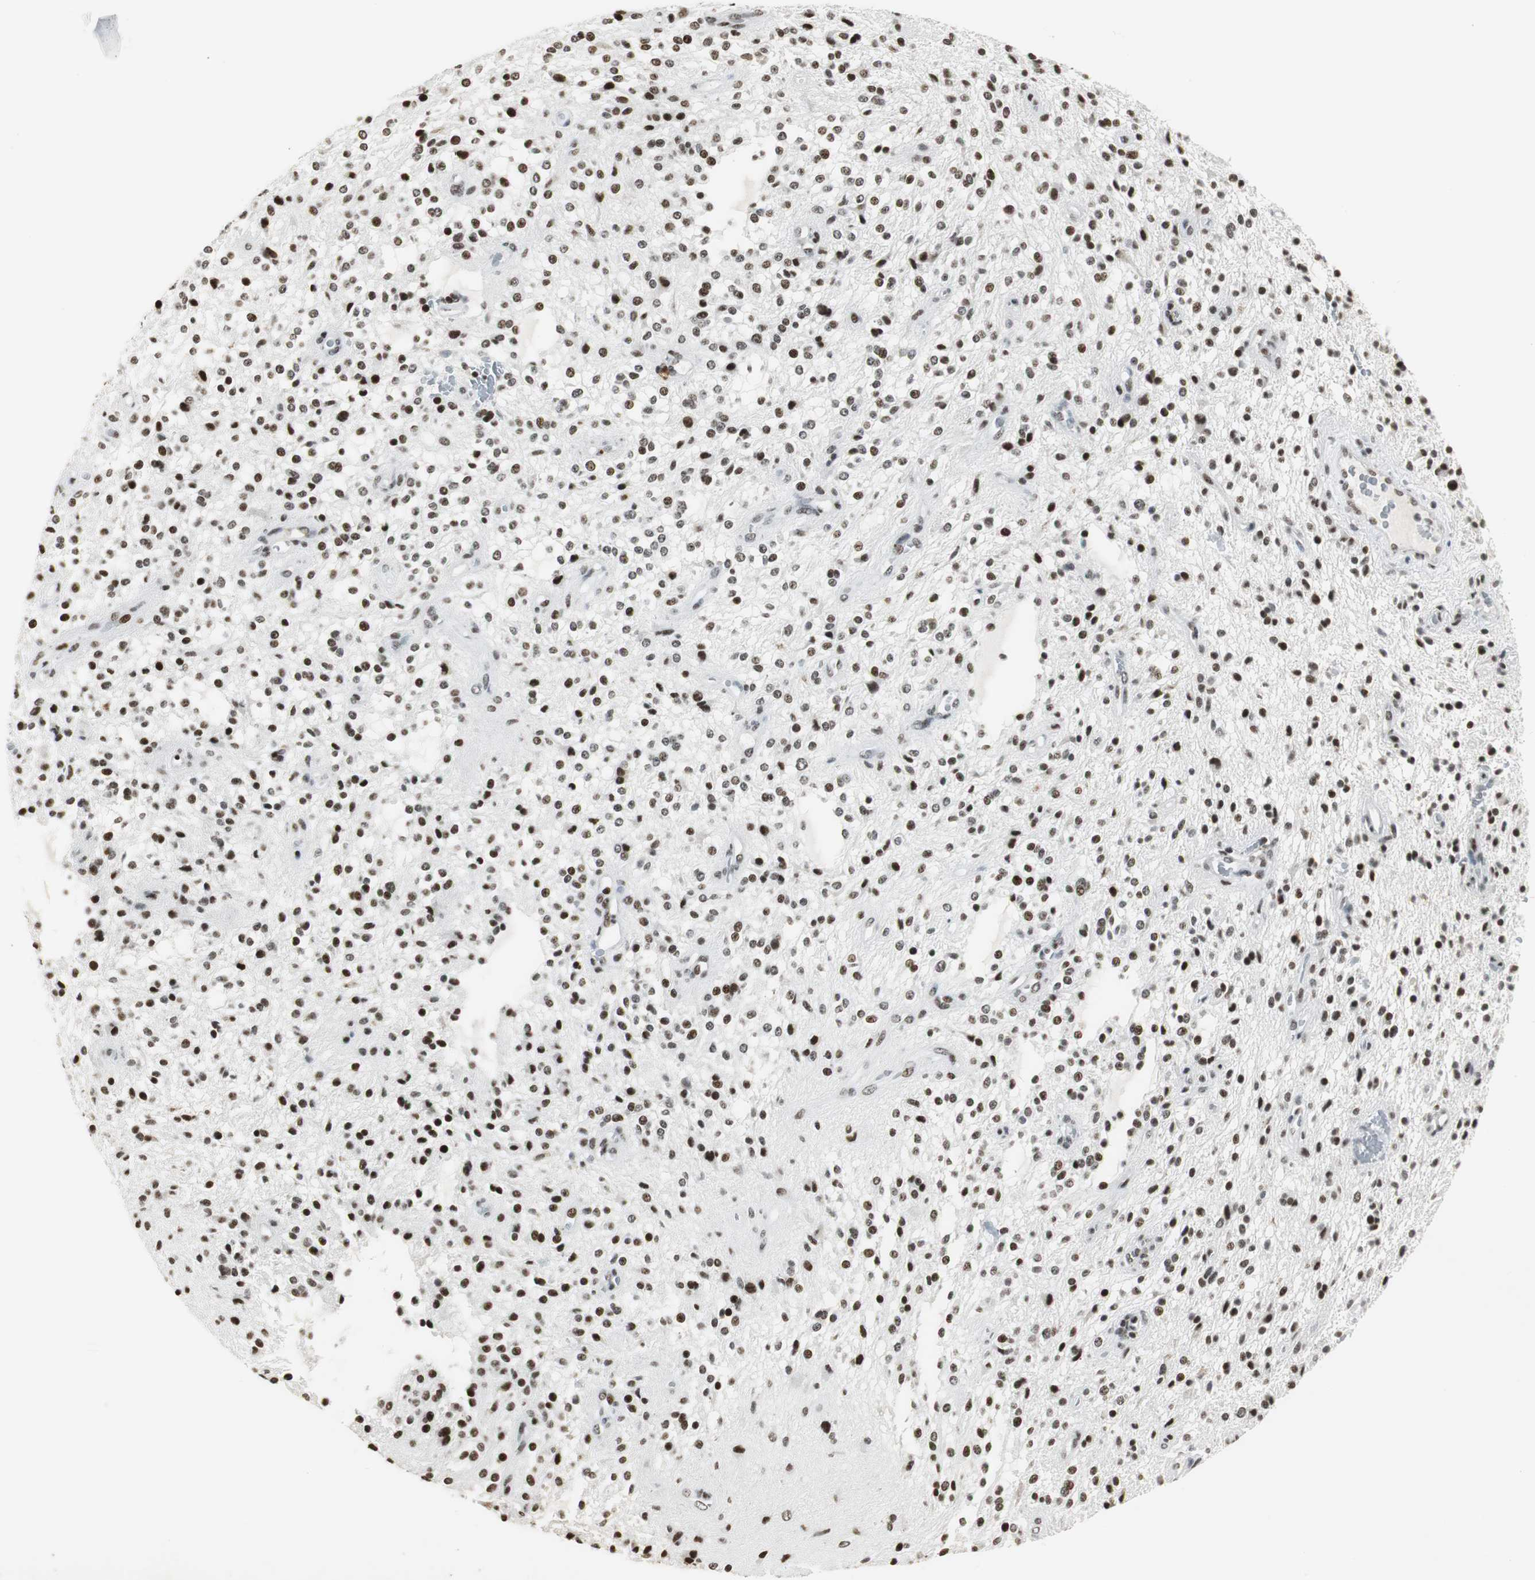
{"staining": {"intensity": "moderate", "quantity": ">75%", "location": "nuclear"}, "tissue": "glioma", "cell_type": "Tumor cells", "image_type": "cancer", "snomed": [{"axis": "morphology", "description": "Glioma, malignant, NOS"}, {"axis": "topography", "description": "Cerebellum"}], "caption": "Immunohistochemical staining of glioma displays medium levels of moderate nuclear protein staining in about >75% of tumor cells. Using DAB (brown) and hematoxylin (blue) stains, captured at high magnification using brightfield microscopy.", "gene": "RBBP4", "patient": {"sex": "female", "age": 10}}